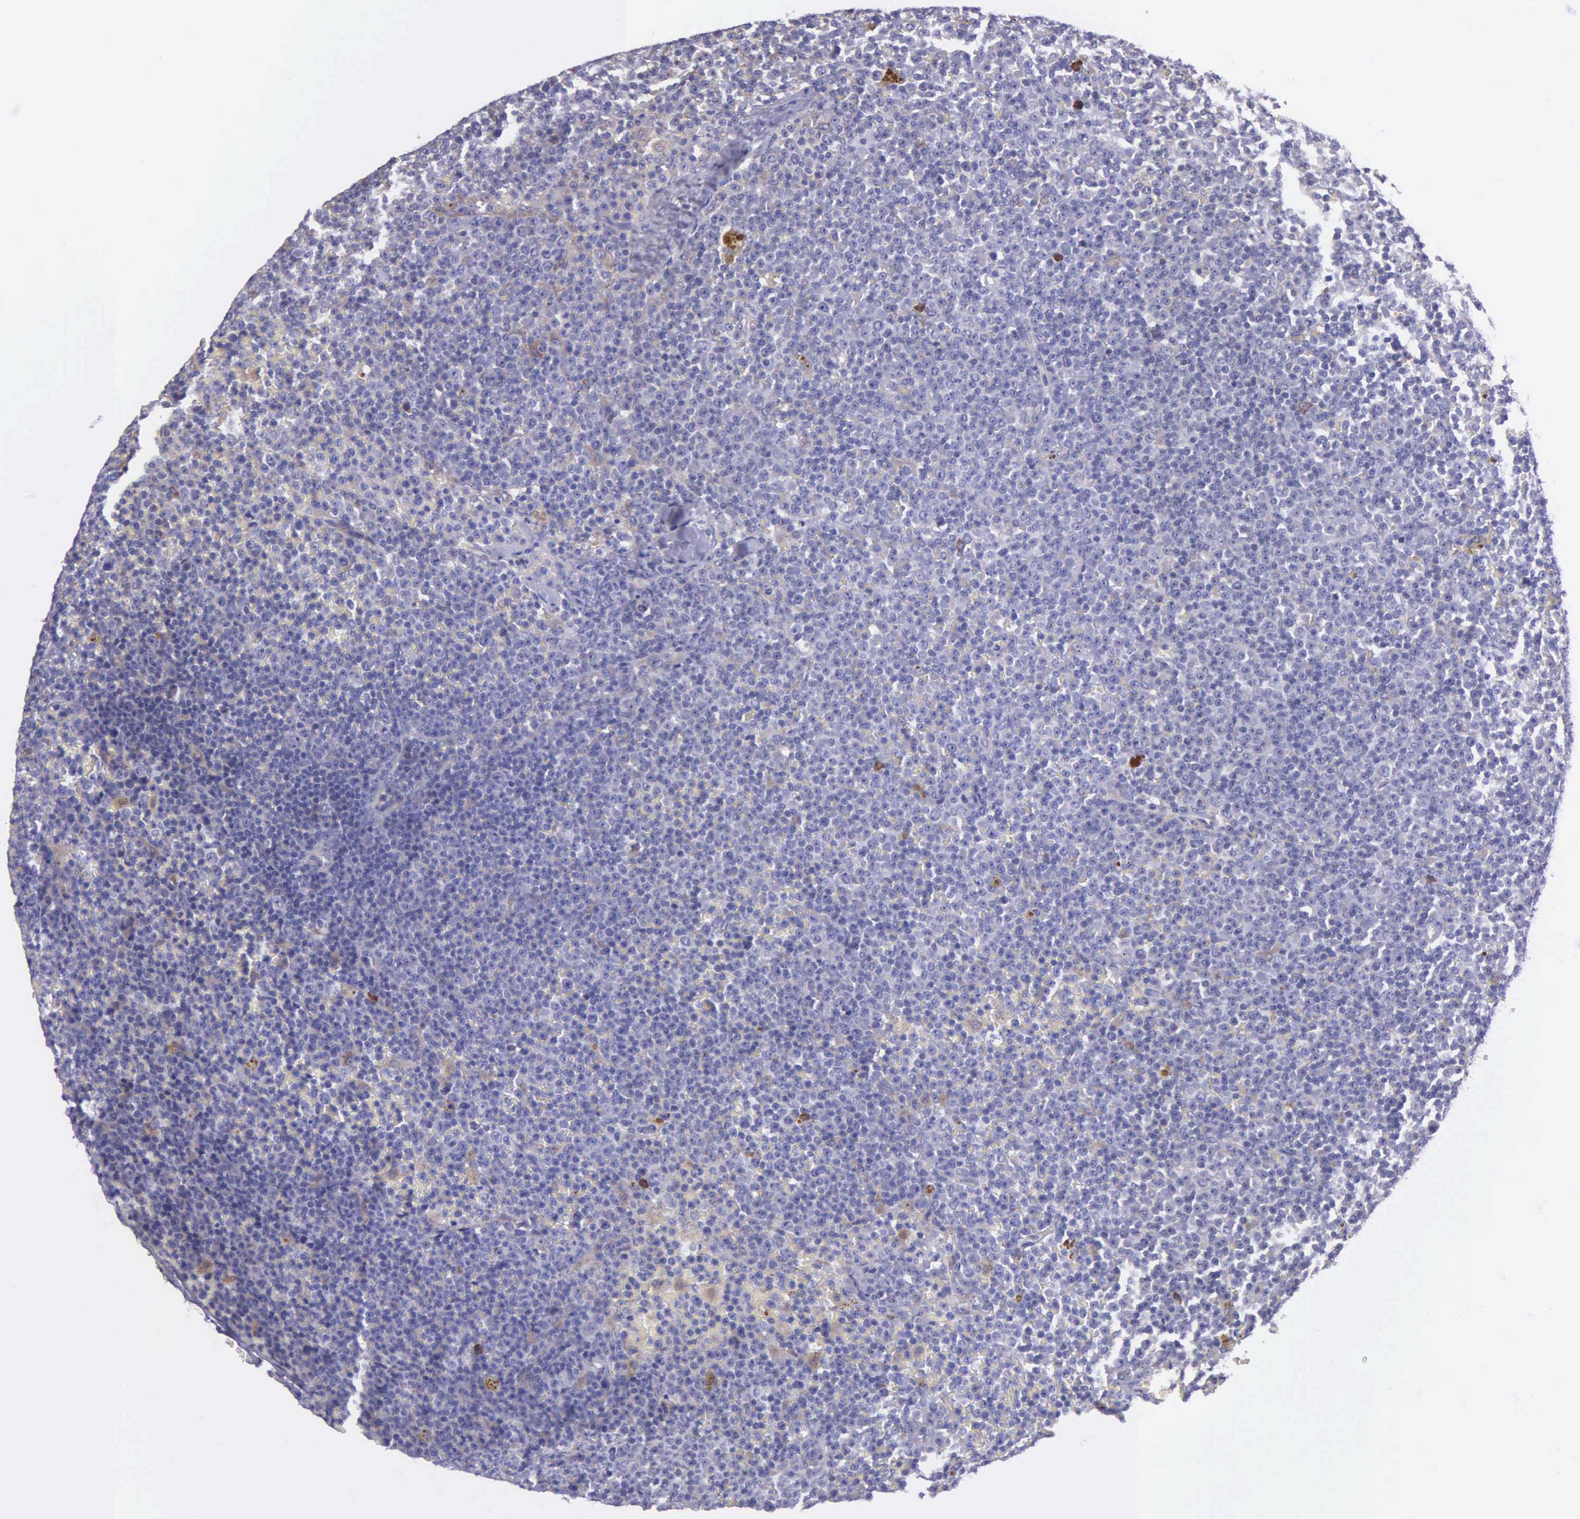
{"staining": {"intensity": "weak", "quantity": "<25%", "location": "cytoplasmic/membranous"}, "tissue": "lymphoma", "cell_type": "Tumor cells", "image_type": "cancer", "snomed": [{"axis": "morphology", "description": "Malignant lymphoma, non-Hodgkin's type, Low grade"}, {"axis": "topography", "description": "Lymph node"}], "caption": "A high-resolution histopathology image shows IHC staining of malignant lymphoma, non-Hodgkin's type (low-grade), which shows no significant staining in tumor cells.", "gene": "ZC3H12B", "patient": {"sex": "male", "age": 50}}